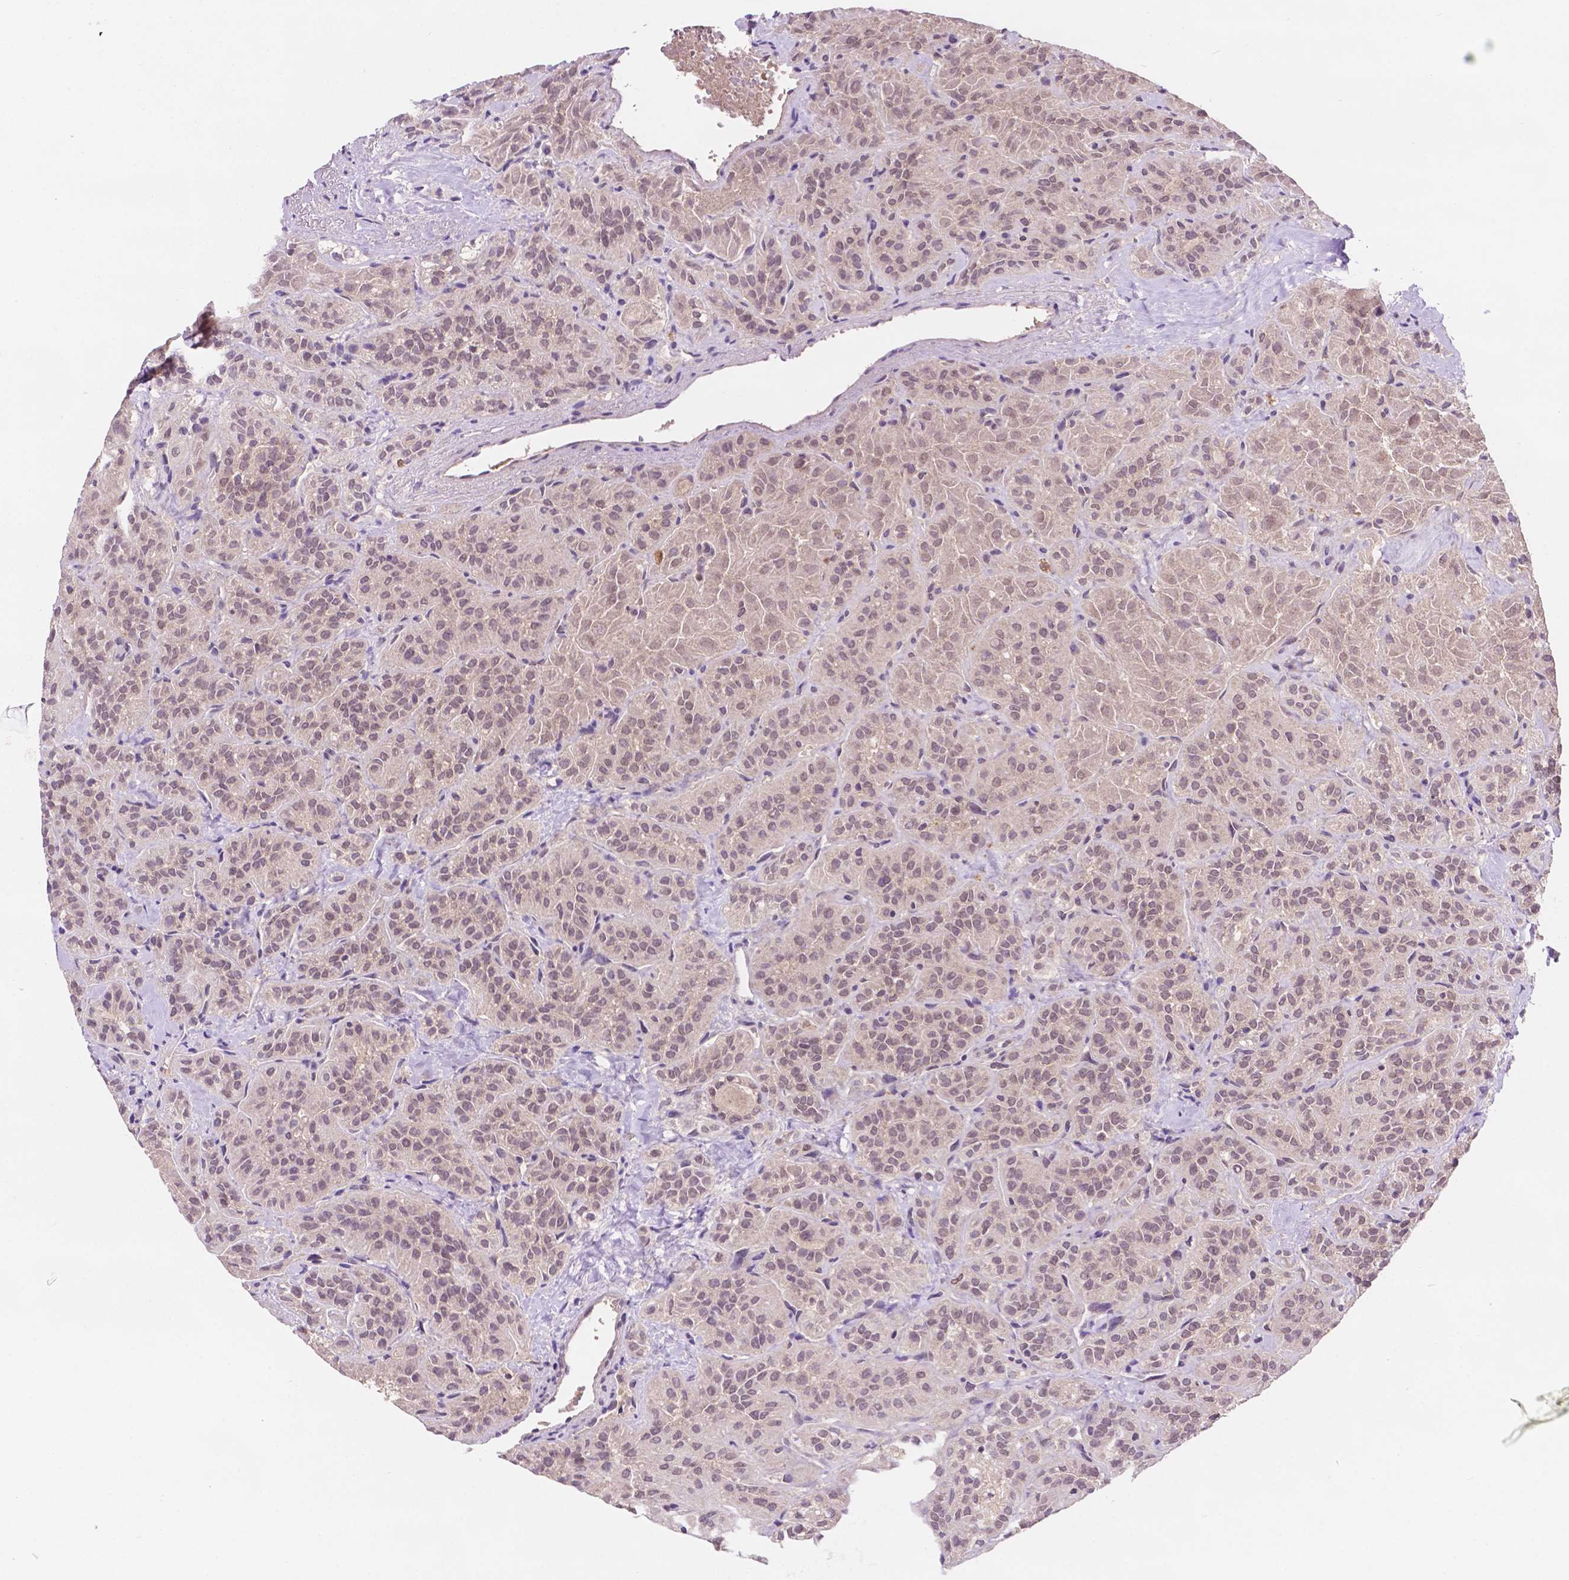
{"staining": {"intensity": "weak", "quantity": ">75%", "location": "nuclear"}, "tissue": "thyroid cancer", "cell_type": "Tumor cells", "image_type": "cancer", "snomed": [{"axis": "morphology", "description": "Papillary adenocarcinoma, NOS"}, {"axis": "topography", "description": "Thyroid gland"}], "caption": "Immunohistochemical staining of papillary adenocarcinoma (thyroid) exhibits low levels of weak nuclear protein positivity in about >75% of tumor cells.", "gene": "UBE2L6", "patient": {"sex": "female", "age": 45}}